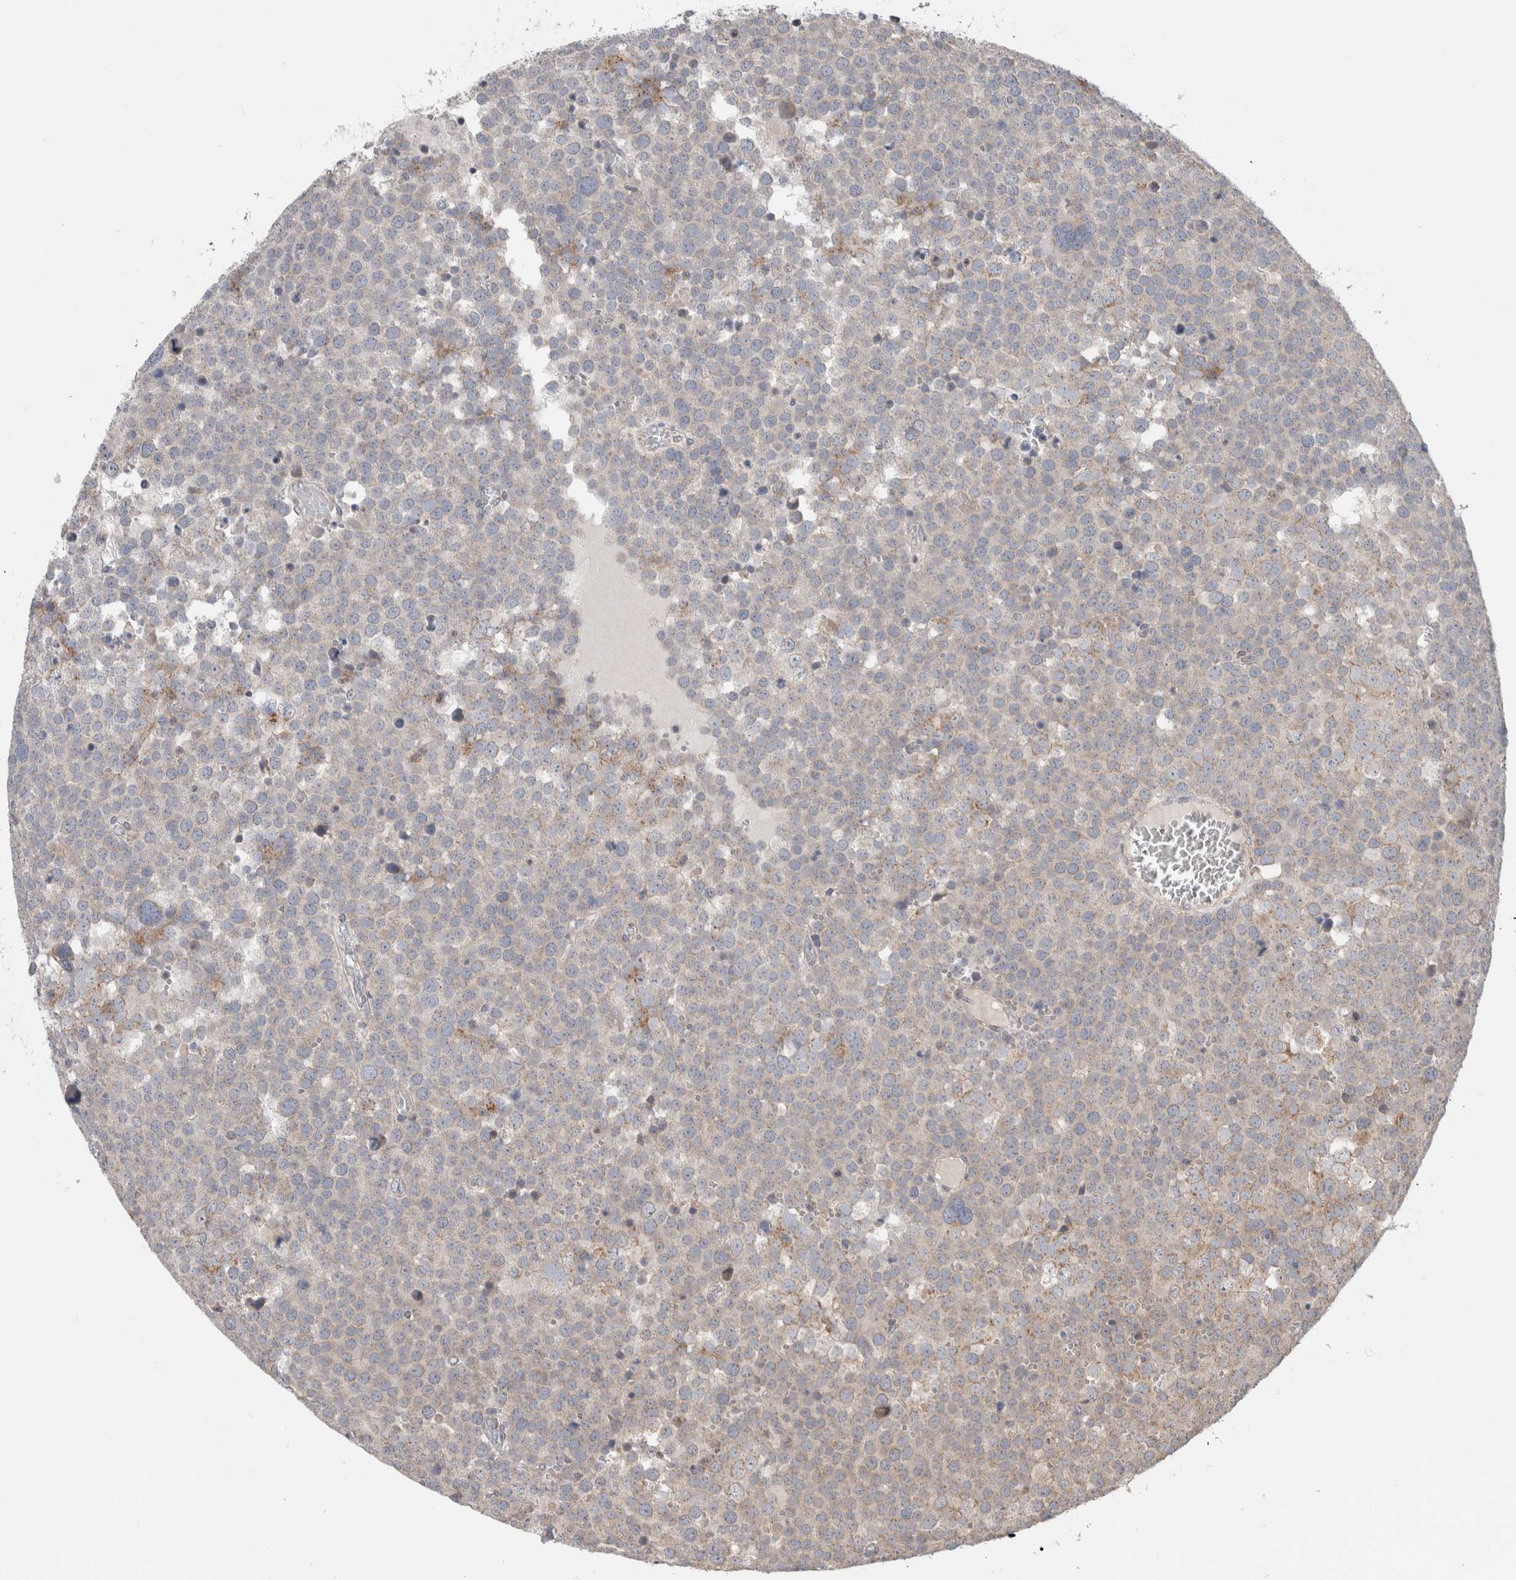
{"staining": {"intensity": "moderate", "quantity": "<25%", "location": "cytoplasmic/membranous"}, "tissue": "testis cancer", "cell_type": "Tumor cells", "image_type": "cancer", "snomed": [{"axis": "morphology", "description": "Seminoma, NOS"}, {"axis": "topography", "description": "Testis"}], "caption": "A high-resolution micrograph shows IHC staining of testis cancer (seminoma), which shows moderate cytoplasmic/membranous expression in approximately <25% of tumor cells.", "gene": "TRIM5", "patient": {"sex": "male", "age": 71}}